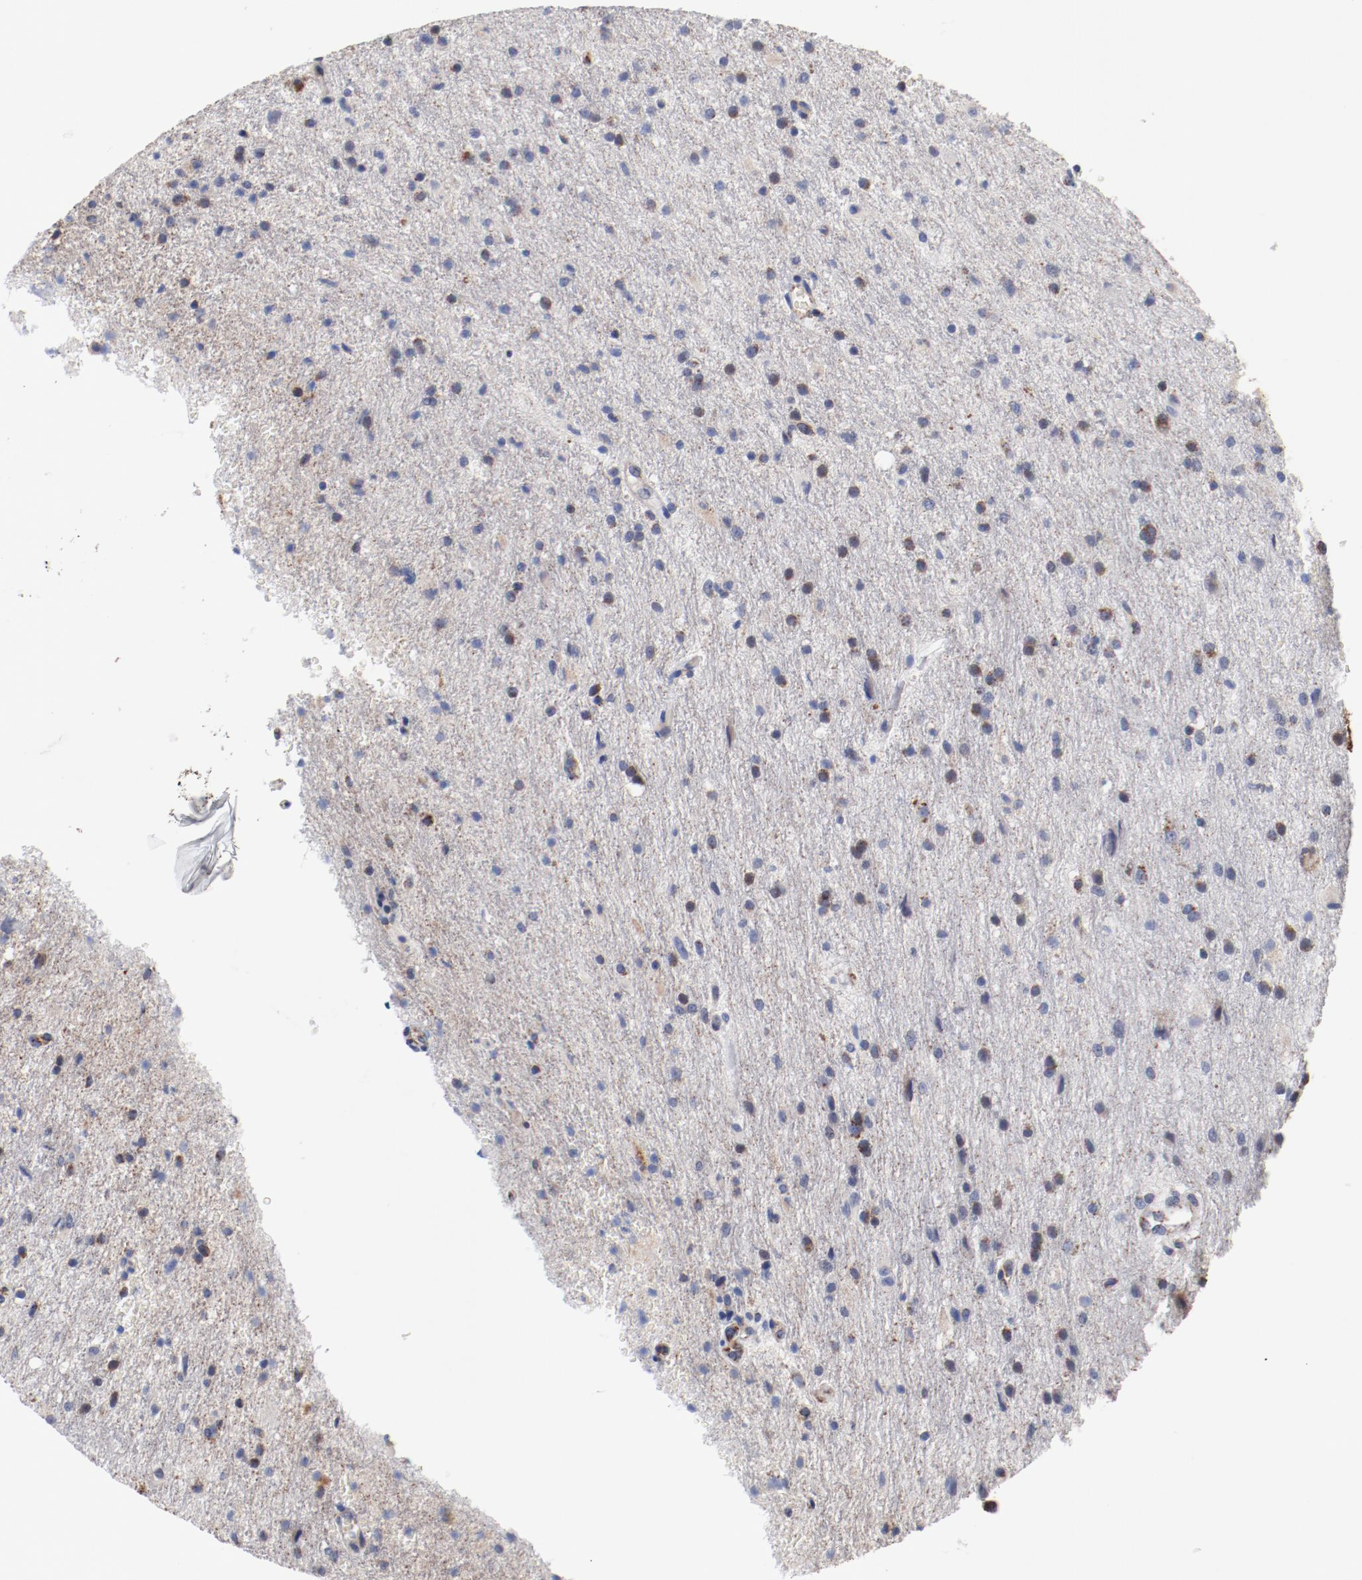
{"staining": {"intensity": "moderate", "quantity": "25%-75%", "location": "cytoplasmic/membranous"}, "tissue": "glioma", "cell_type": "Tumor cells", "image_type": "cancer", "snomed": [{"axis": "morphology", "description": "Normal tissue, NOS"}, {"axis": "morphology", "description": "Glioma, malignant, High grade"}, {"axis": "topography", "description": "Cerebral cortex"}], "caption": "High-magnification brightfield microscopy of malignant glioma (high-grade) stained with DAB (3,3'-diaminobenzidine) (brown) and counterstained with hematoxylin (blue). tumor cells exhibit moderate cytoplasmic/membranous positivity is appreciated in about25%-75% of cells.", "gene": "NDUFV2", "patient": {"sex": "male", "age": 56}}